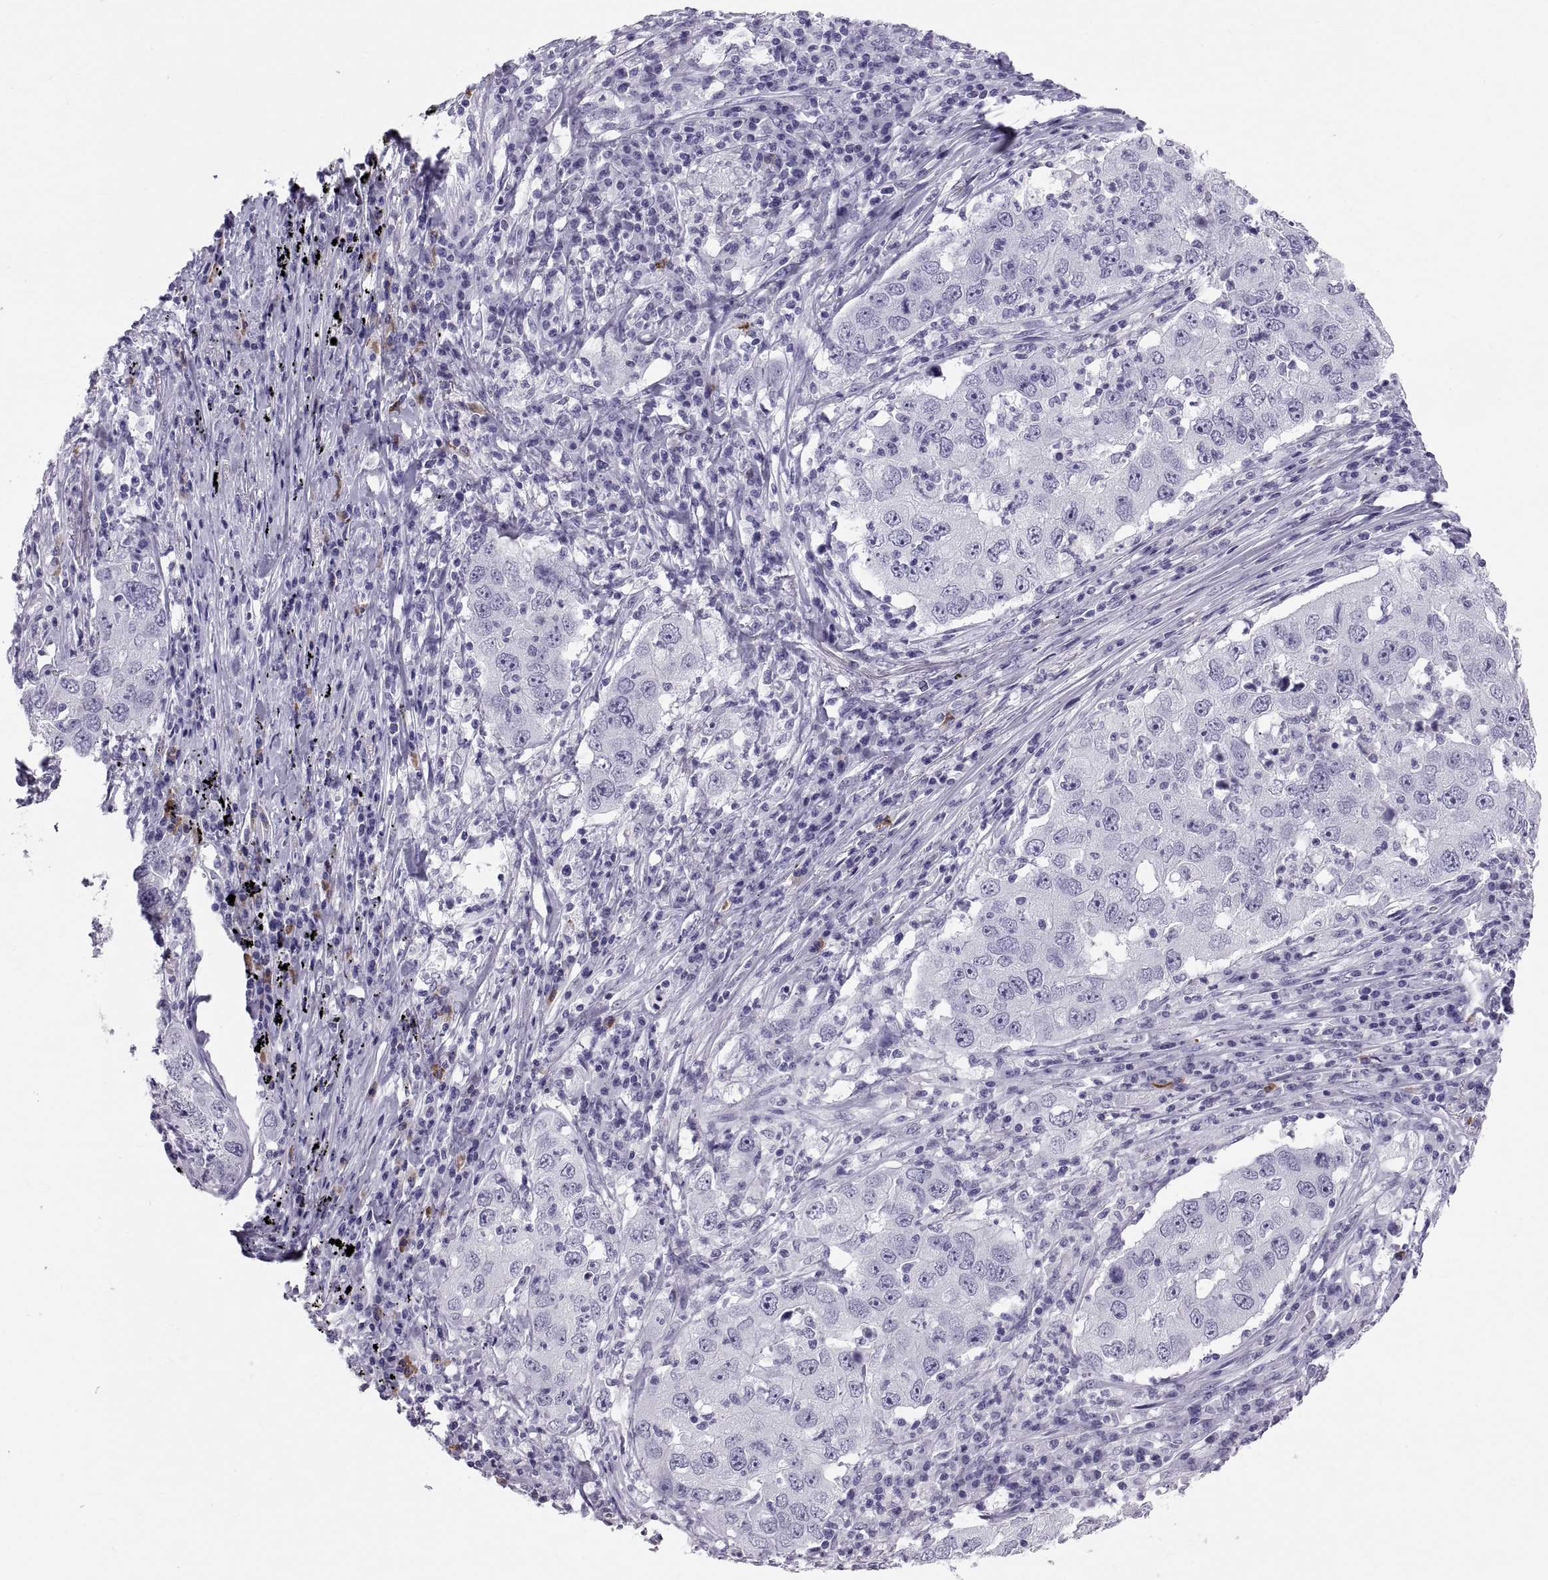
{"staining": {"intensity": "negative", "quantity": "none", "location": "none"}, "tissue": "lung cancer", "cell_type": "Tumor cells", "image_type": "cancer", "snomed": [{"axis": "morphology", "description": "Adenocarcinoma, NOS"}, {"axis": "topography", "description": "Lung"}], "caption": "IHC micrograph of human lung cancer stained for a protein (brown), which reveals no staining in tumor cells. (Brightfield microscopy of DAB immunohistochemistry at high magnification).", "gene": "CT47A10", "patient": {"sex": "male", "age": 73}}